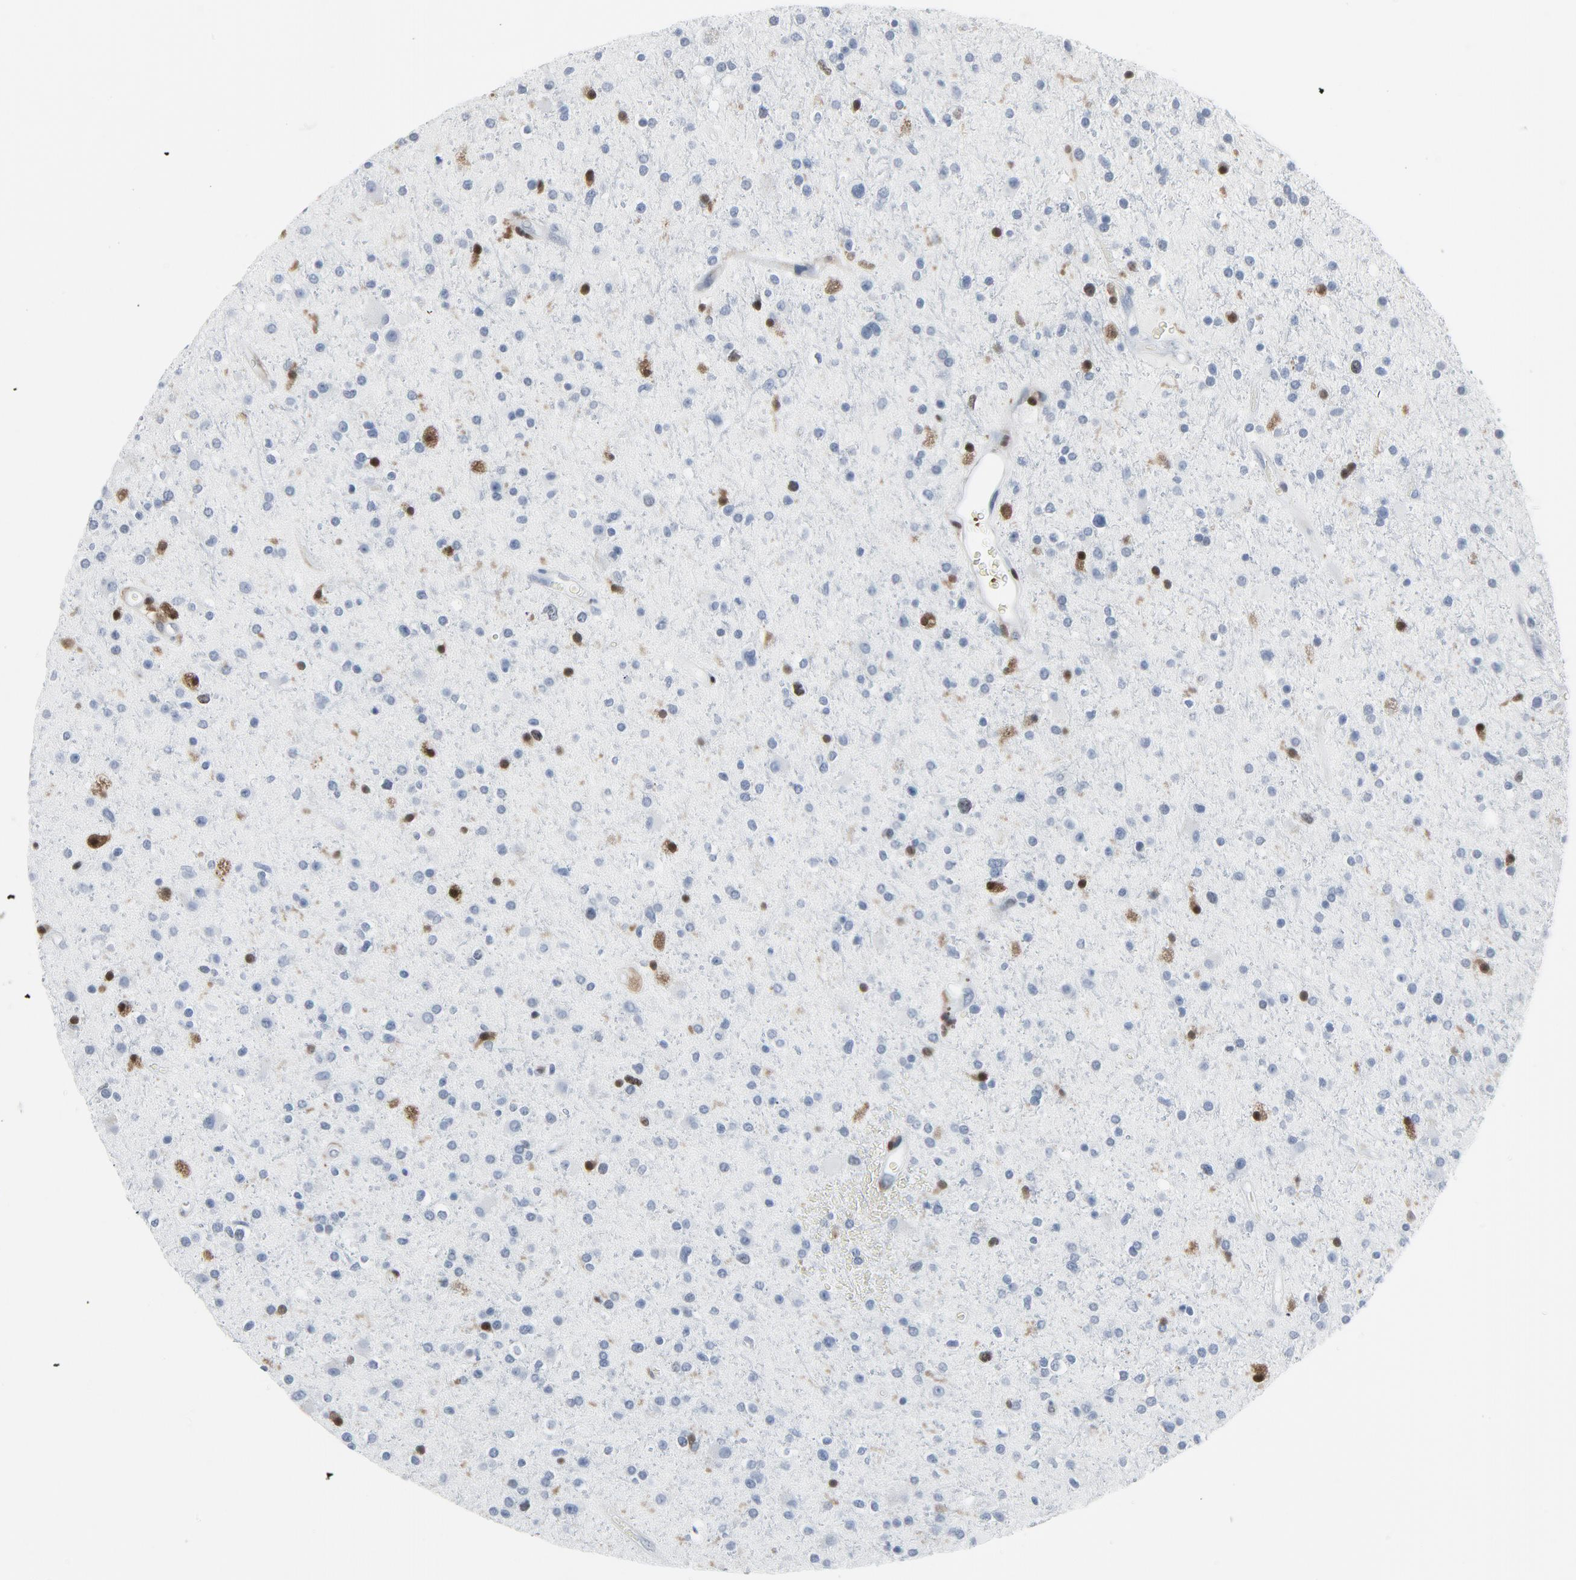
{"staining": {"intensity": "negative", "quantity": "none", "location": "none"}, "tissue": "glioma", "cell_type": "Tumor cells", "image_type": "cancer", "snomed": [{"axis": "morphology", "description": "Glioma, malignant, High grade"}, {"axis": "topography", "description": "Brain"}], "caption": "Tumor cells are negative for brown protein staining in glioma.", "gene": "STAT5A", "patient": {"sex": "male", "age": 33}}